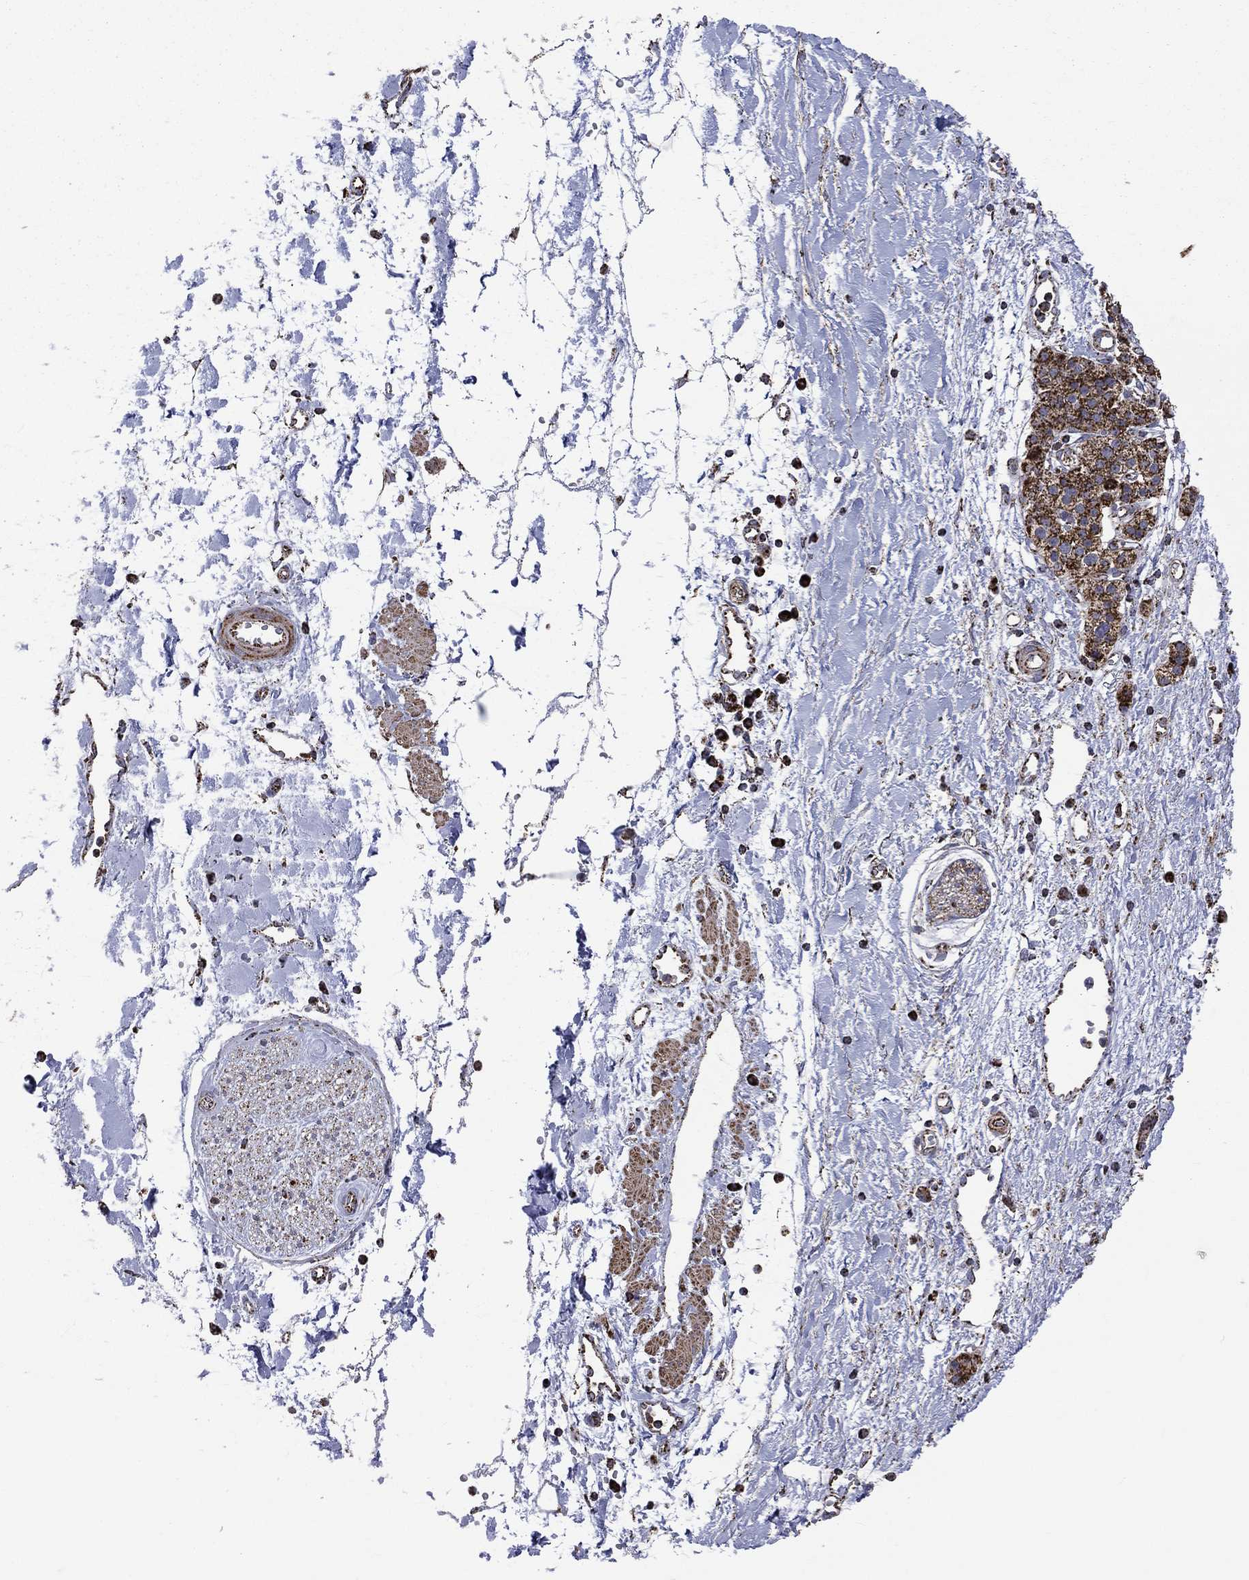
{"staining": {"intensity": "negative", "quantity": "none", "location": "none"}, "tissue": "soft tissue", "cell_type": "Fibroblasts", "image_type": "normal", "snomed": [{"axis": "morphology", "description": "Normal tissue, NOS"}, {"axis": "morphology", "description": "Adenocarcinoma, NOS"}, {"axis": "topography", "description": "Pancreas"}, {"axis": "topography", "description": "Peripheral nerve tissue"}], "caption": "Immunohistochemistry histopathology image of unremarkable soft tissue: soft tissue stained with DAB (3,3'-diaminobenzidine) exhibits no significant protein expression in fibroblasts.", "gene": "GOT2", "patient": {"sex": "male", "age": 61}}